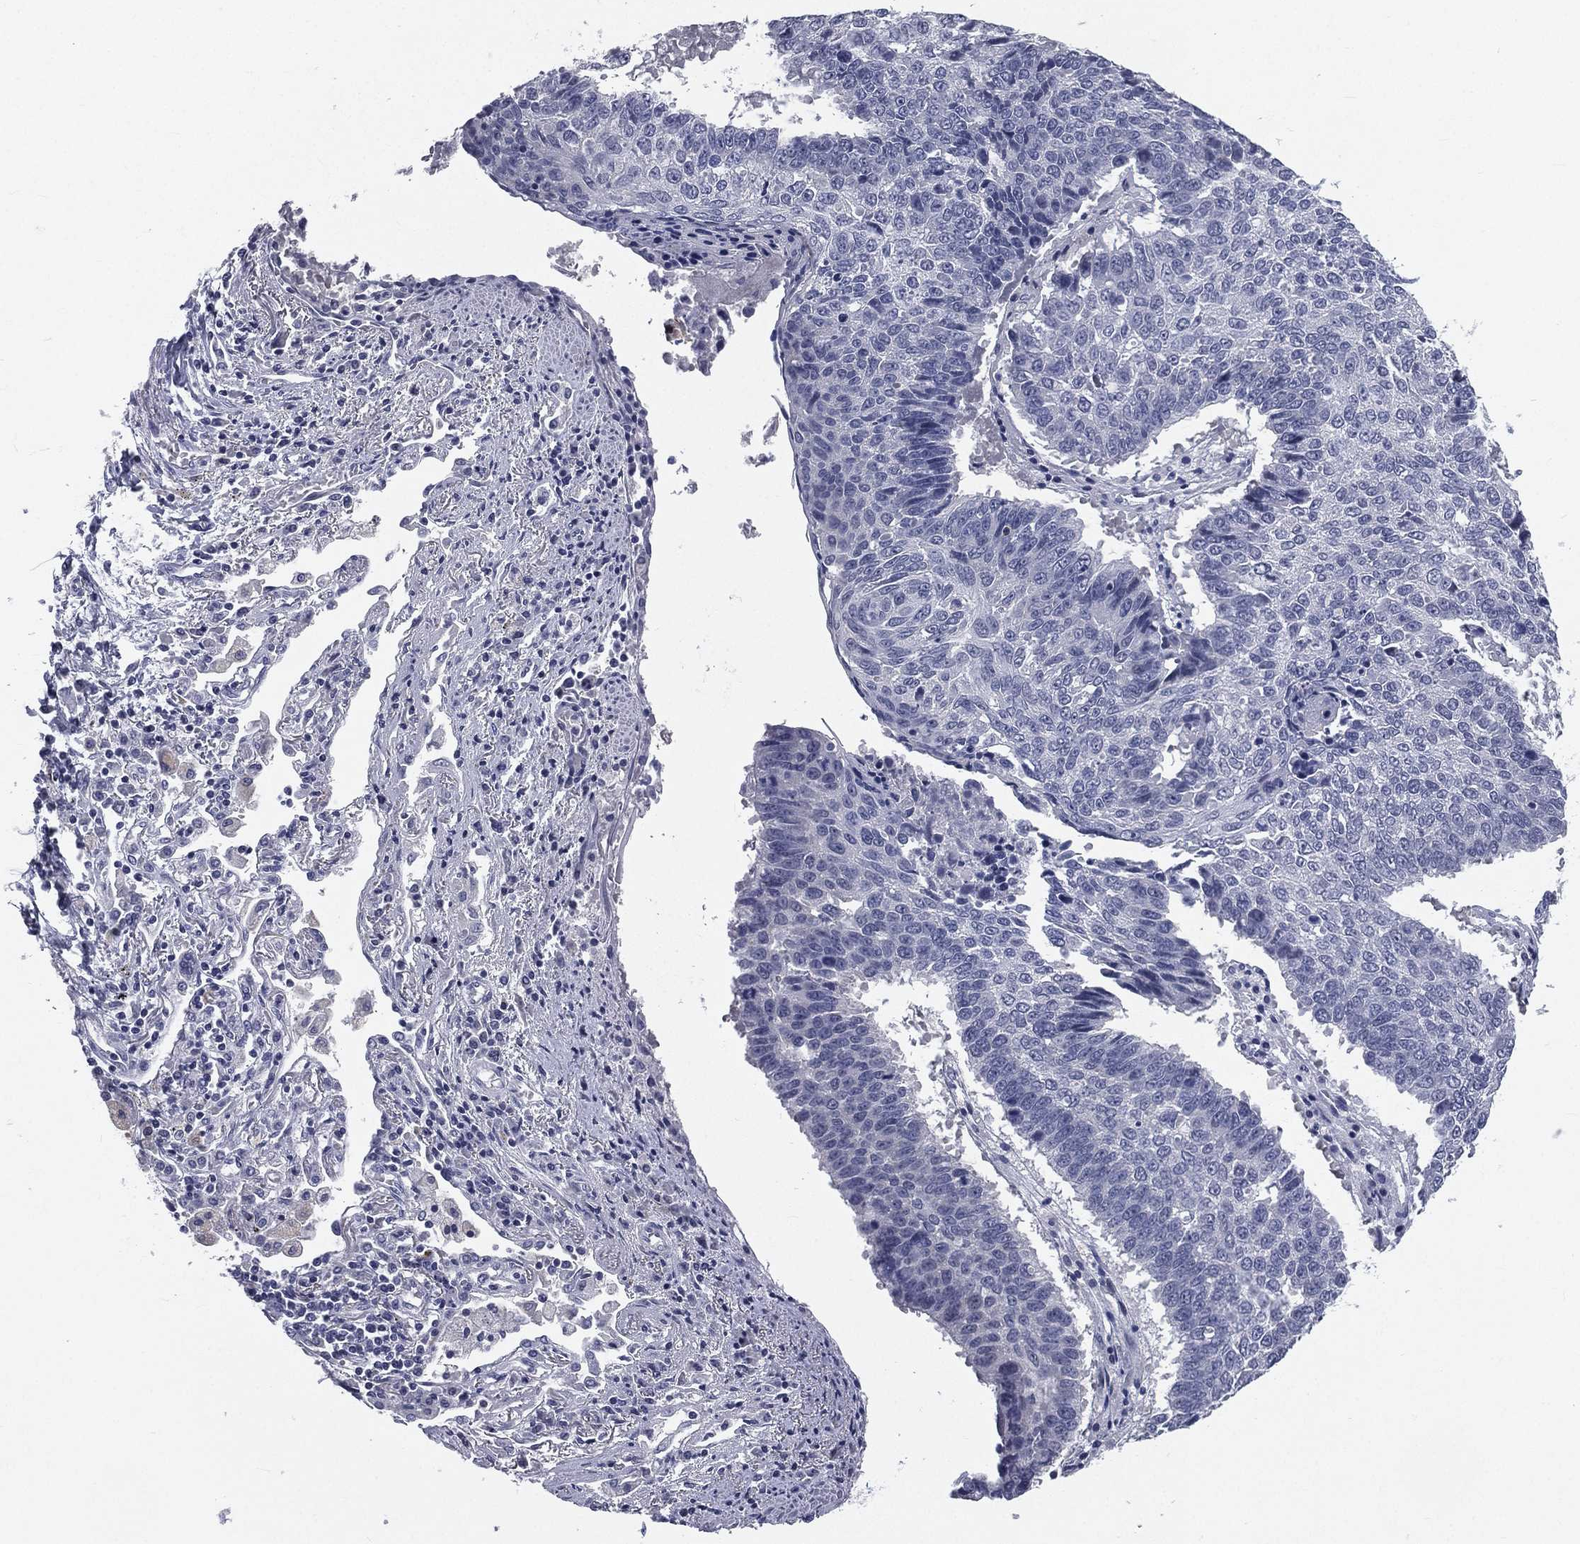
{"staining": {"intensity": "negative", "quantity": "none", "location": "none"}, "tissue": "lung cancer", "cell_type": "Tumor cells", "image_type": "cancer", "snomed": [{"axis": "morphology", "description": "Squamous cell carcinoma, NOS"}, {"axis": "topography", "description": "Lung"}], "caption": "Tumor cells are negative for brown protein staining in squamous cell carcinoma (lung). Brightfield microscopy of immunohistochemistry stained with DAB (brown) and hematoxylin (blue), captured at high magnification.", "gene": "IFT27", "patient": {"sex": "male", "age": 73}}